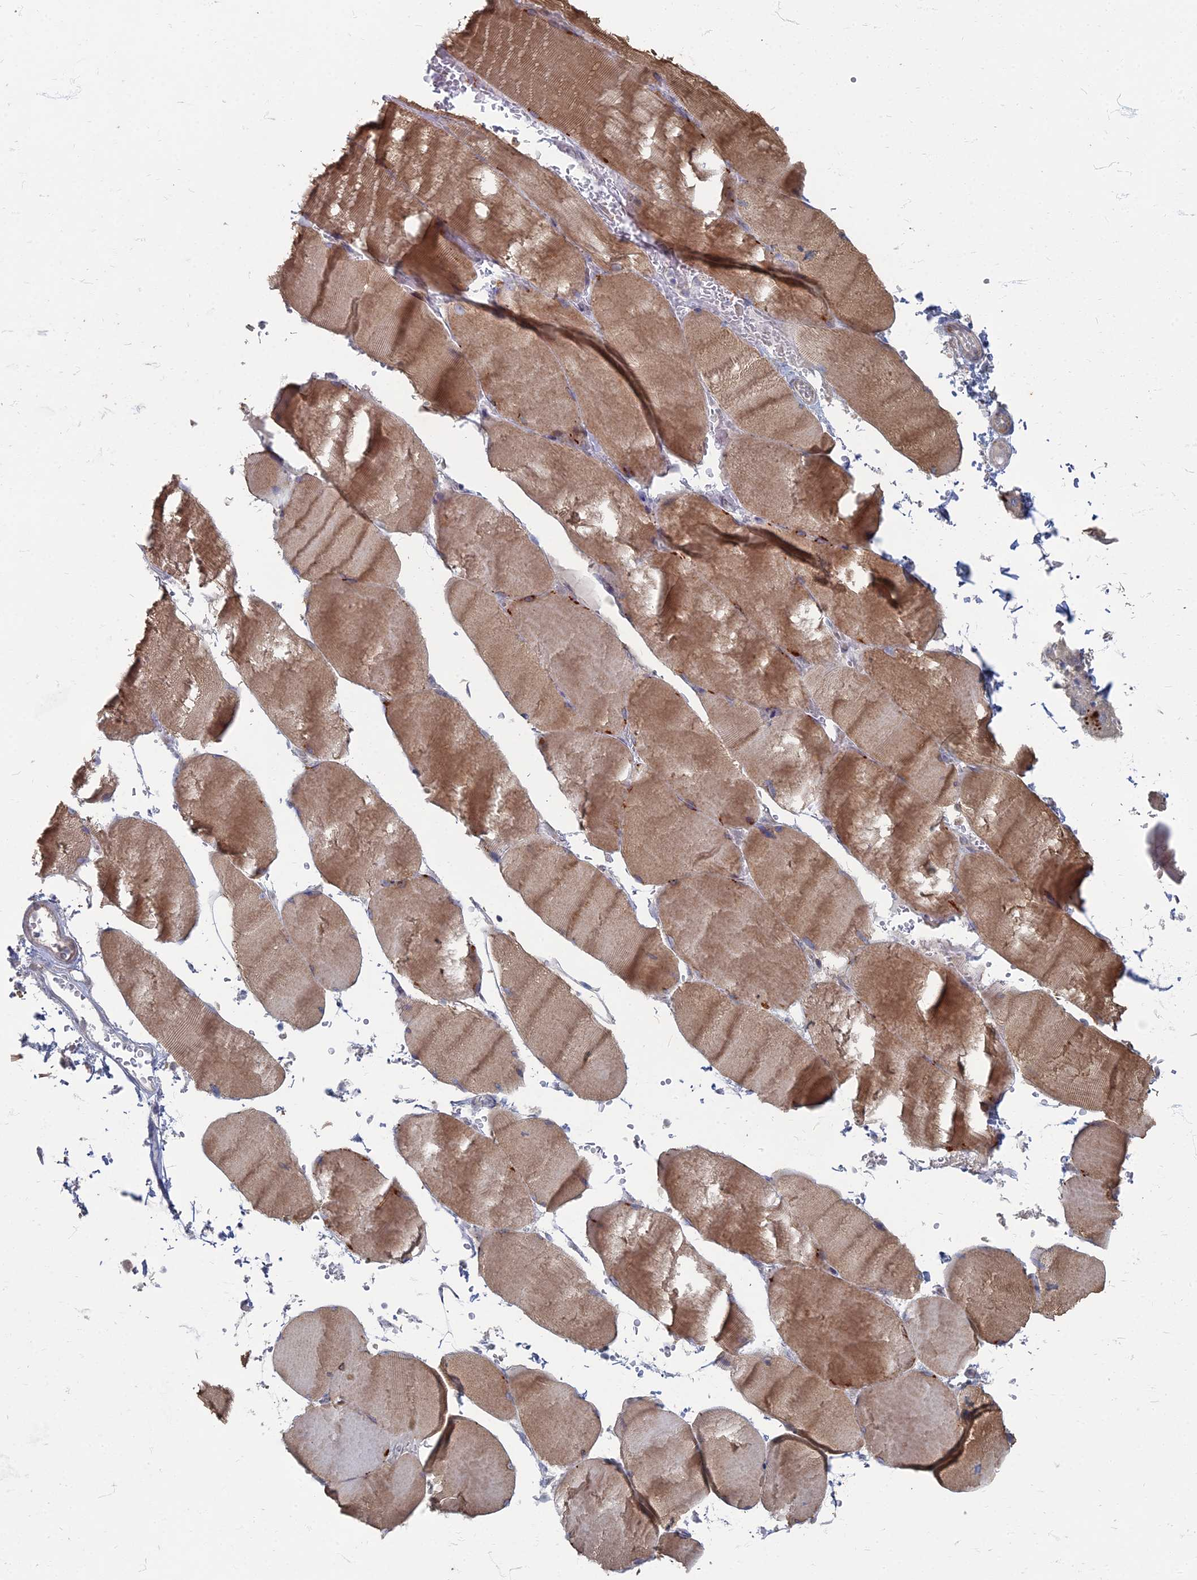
{"staining": {"intensity": "moderate", "quantity": ">75%", "location": "cytoplasmic/membranous"}, "tissue": "skeletal muscle", "cell_type": "Myocytes", "image_type": "normal", "snomed": [{"axis": "morphology", "description": "Normal tissue, NOS"}, {"axis": "topography", "description": "Skeletal muscle"}, {"axis": "topography", "description": "Head-Neck"}], "caption": "This image exhibits immunohistochemistry staining of unremarkable skeletal muscle, with medium moderate cytoplasmic/membranous positivity in approximately >75% of myocytes.", "gene": "TMEM128", "patient": {"sex": "male", "age": 66}}